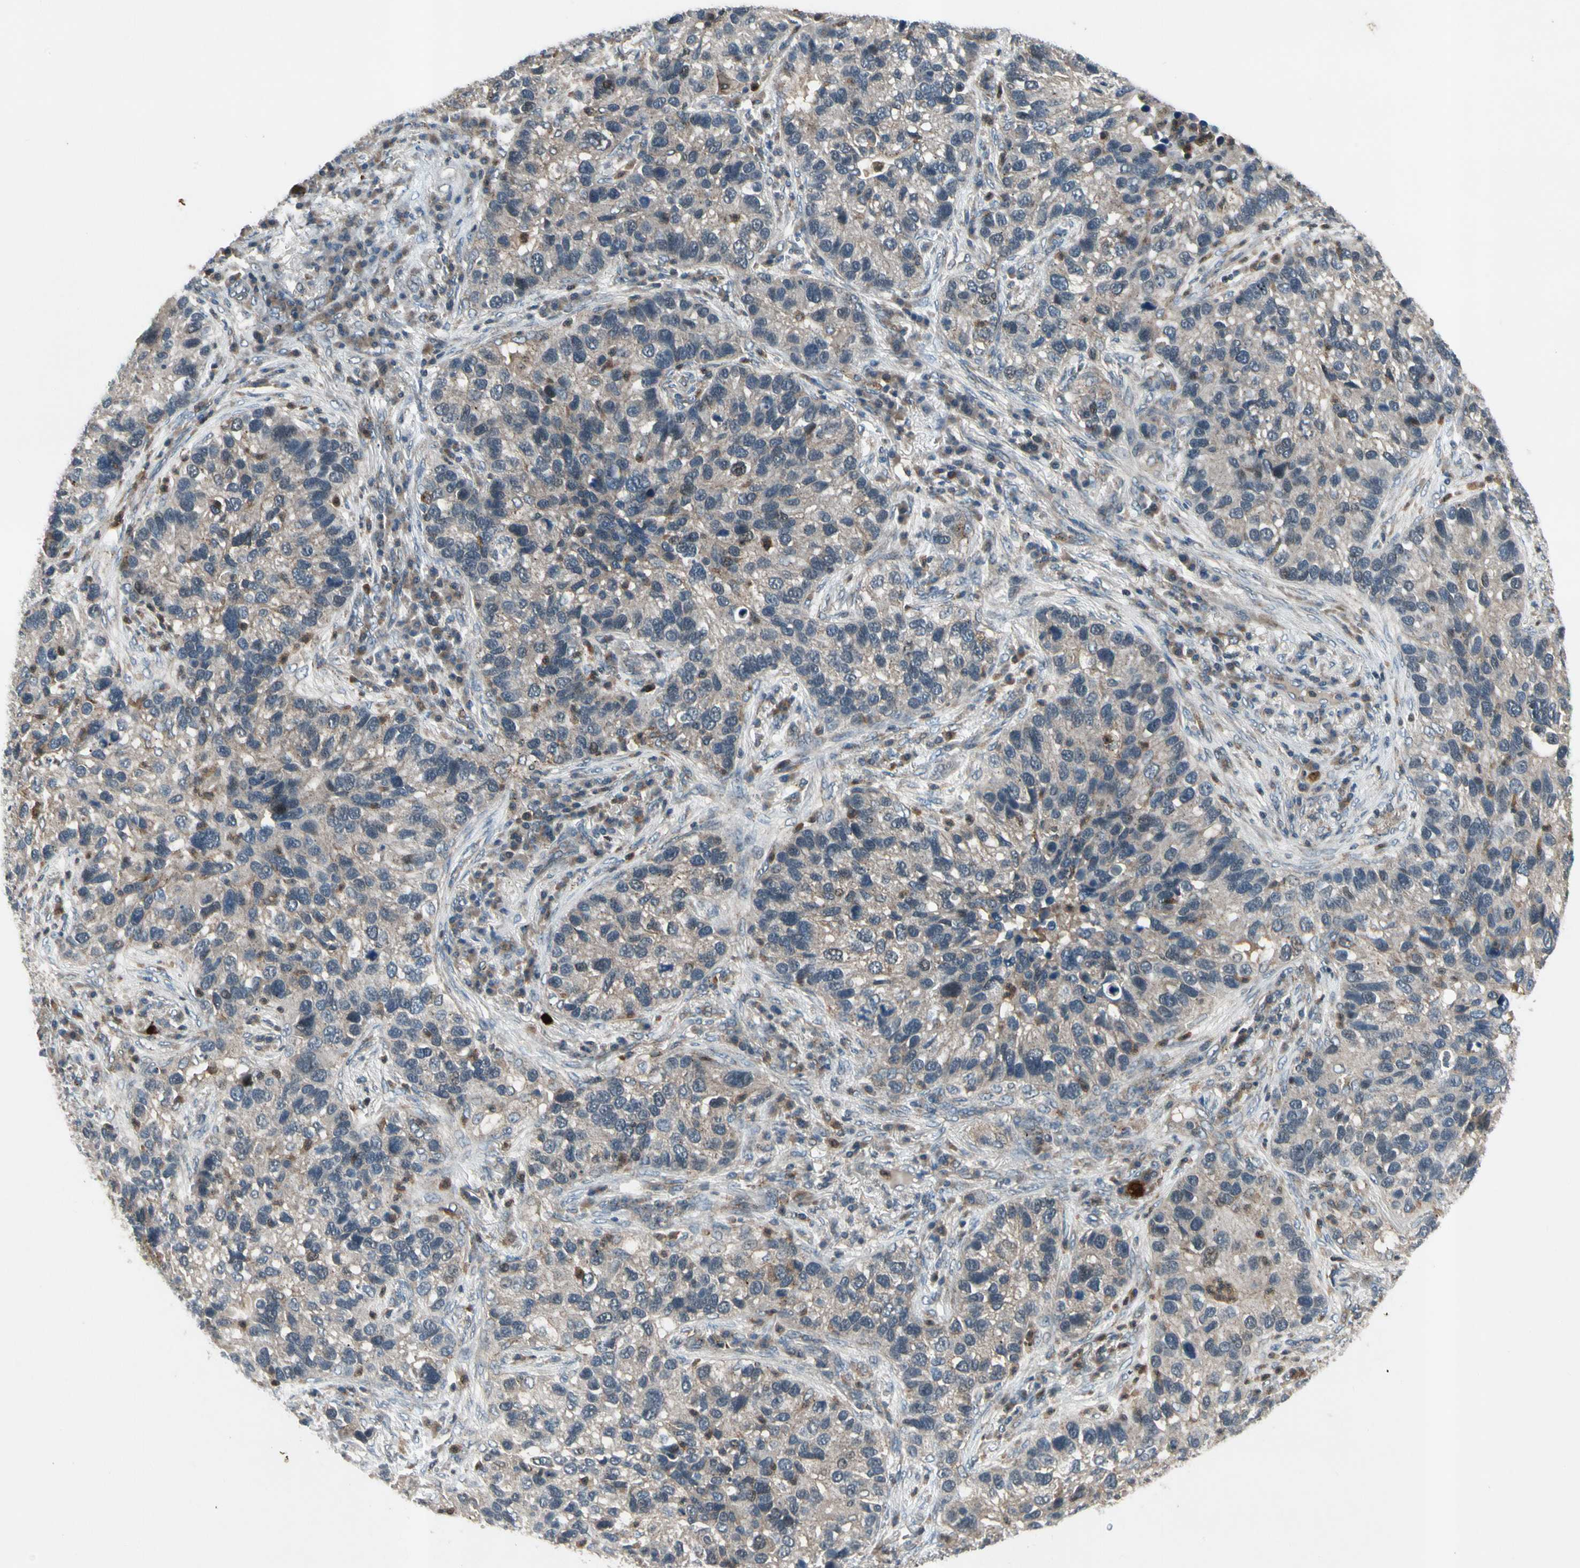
{"staining": {"intensity": "weak", "quantity": "25%-75%", "location": "cytoplasmic/membranous"}, "tissue": "lung cancer", "cell_type": "Tumor cells", "image_type": "cancer", "snomed": [{"axis": "morphology", "description": "Normal tissue, NOS"}, {"axis": "morphology", "description": "Adenocarcinoma, NOS"}, {"axis": "topography", "description": "Bronchus"}, {"axis": "topography", "description": "Lung"}], "caption": "Immunohistochemistry (IHC) micrograph of neoplastic tissue: human lung adenocarcinoma stained using immunohistochemistry reveals low levels of weak protein expression localized specifically in the cytoplasmic/membranous of tumor cells, appearing as a cytoplasmic/membranous brown color.", "gene": "NMI", "patient": {"sex": "male", "age": 54}}